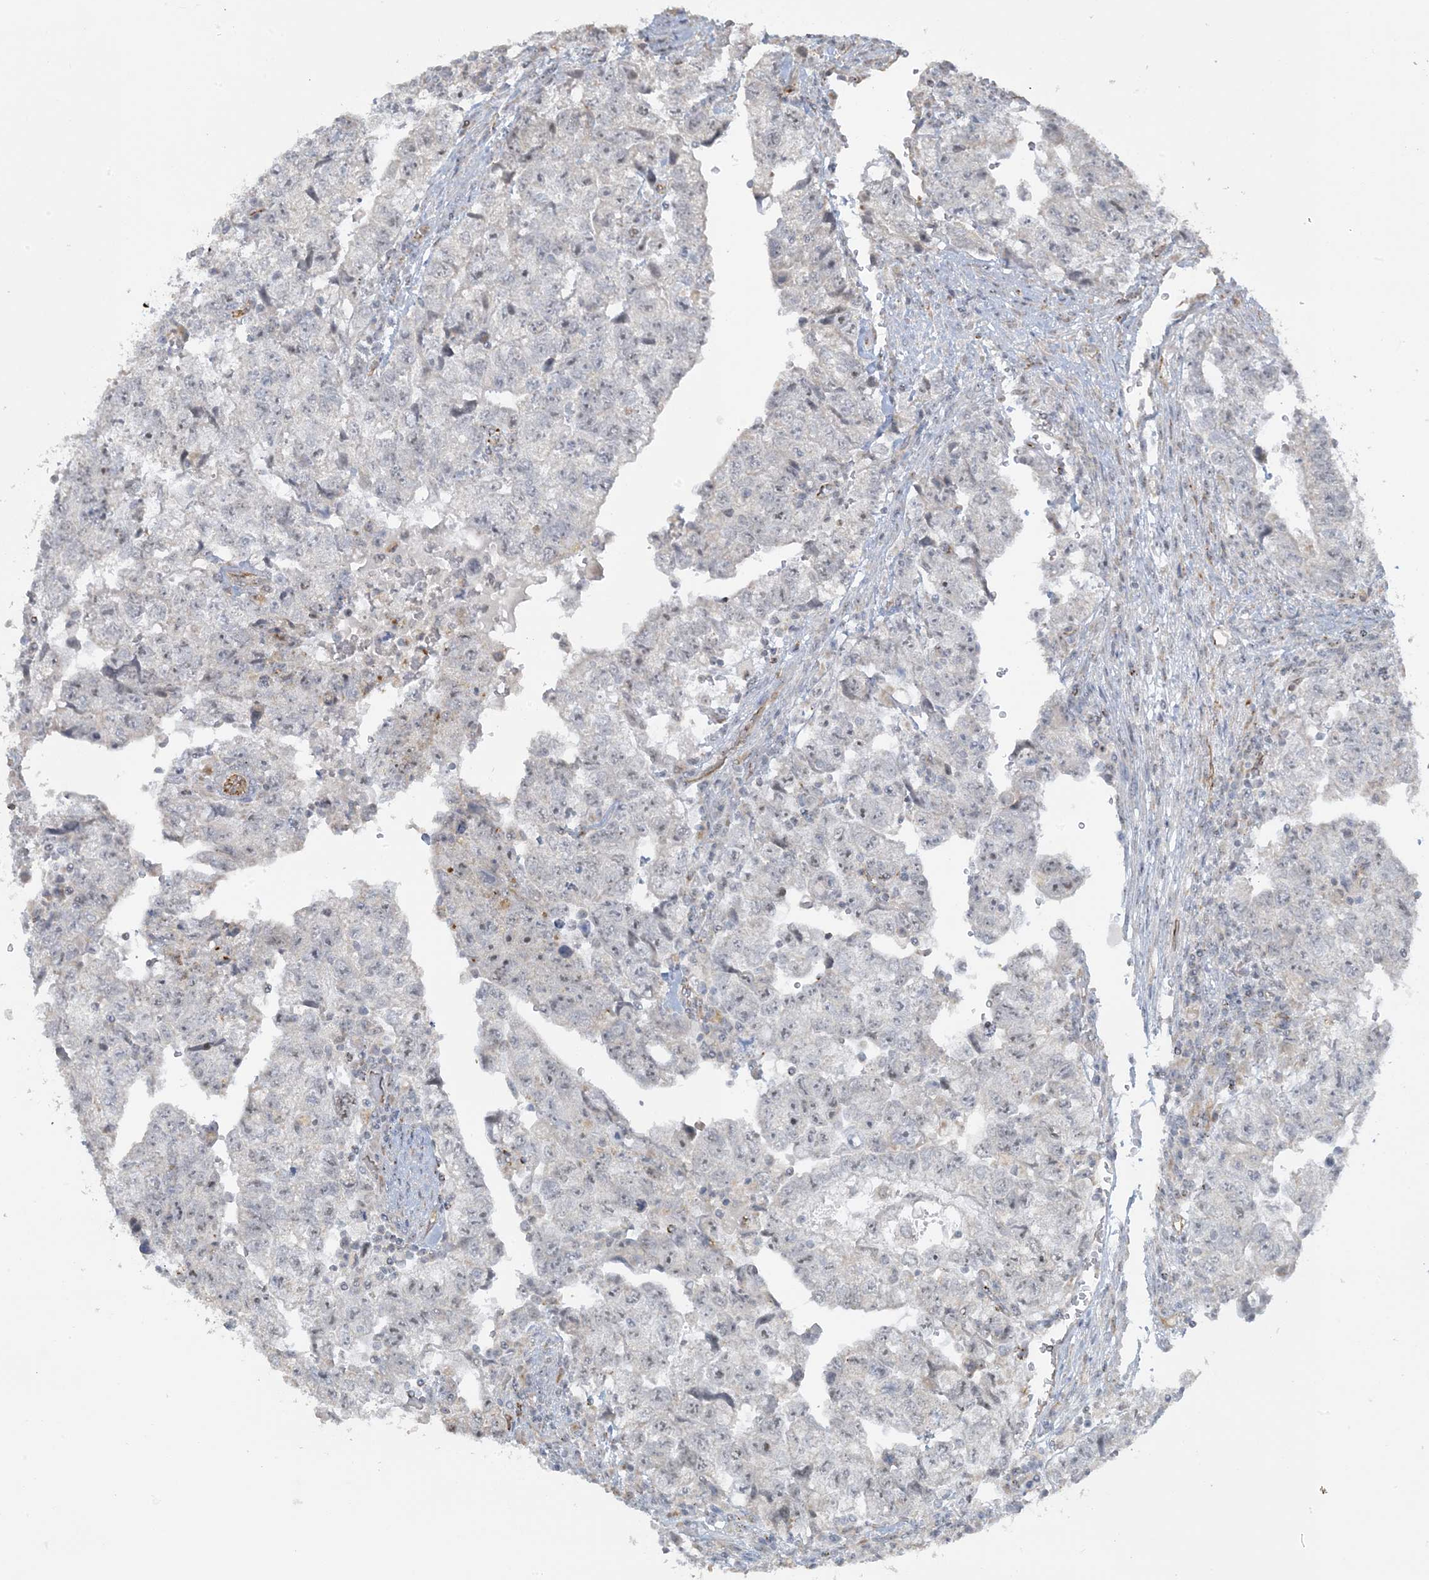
{"staining": {"intensity": "negative", "quantity": "none", "location": "none"}, "tissue": "testis cancer", "cell_type": "Tumor cells", "image_type": "cancer", "snomed": [{"axis": "morphology", "description": "Carcinoma, Embryonal, NOS"}, {"axis": "topography", "description": "Testis"}], "caption": "This is an immunohistochemistry micrograph of testis embryonal carcinoma. There is no expression in tumor cells.", "gene": "AGA", "patient": {"sex": "male", "age": 36}}